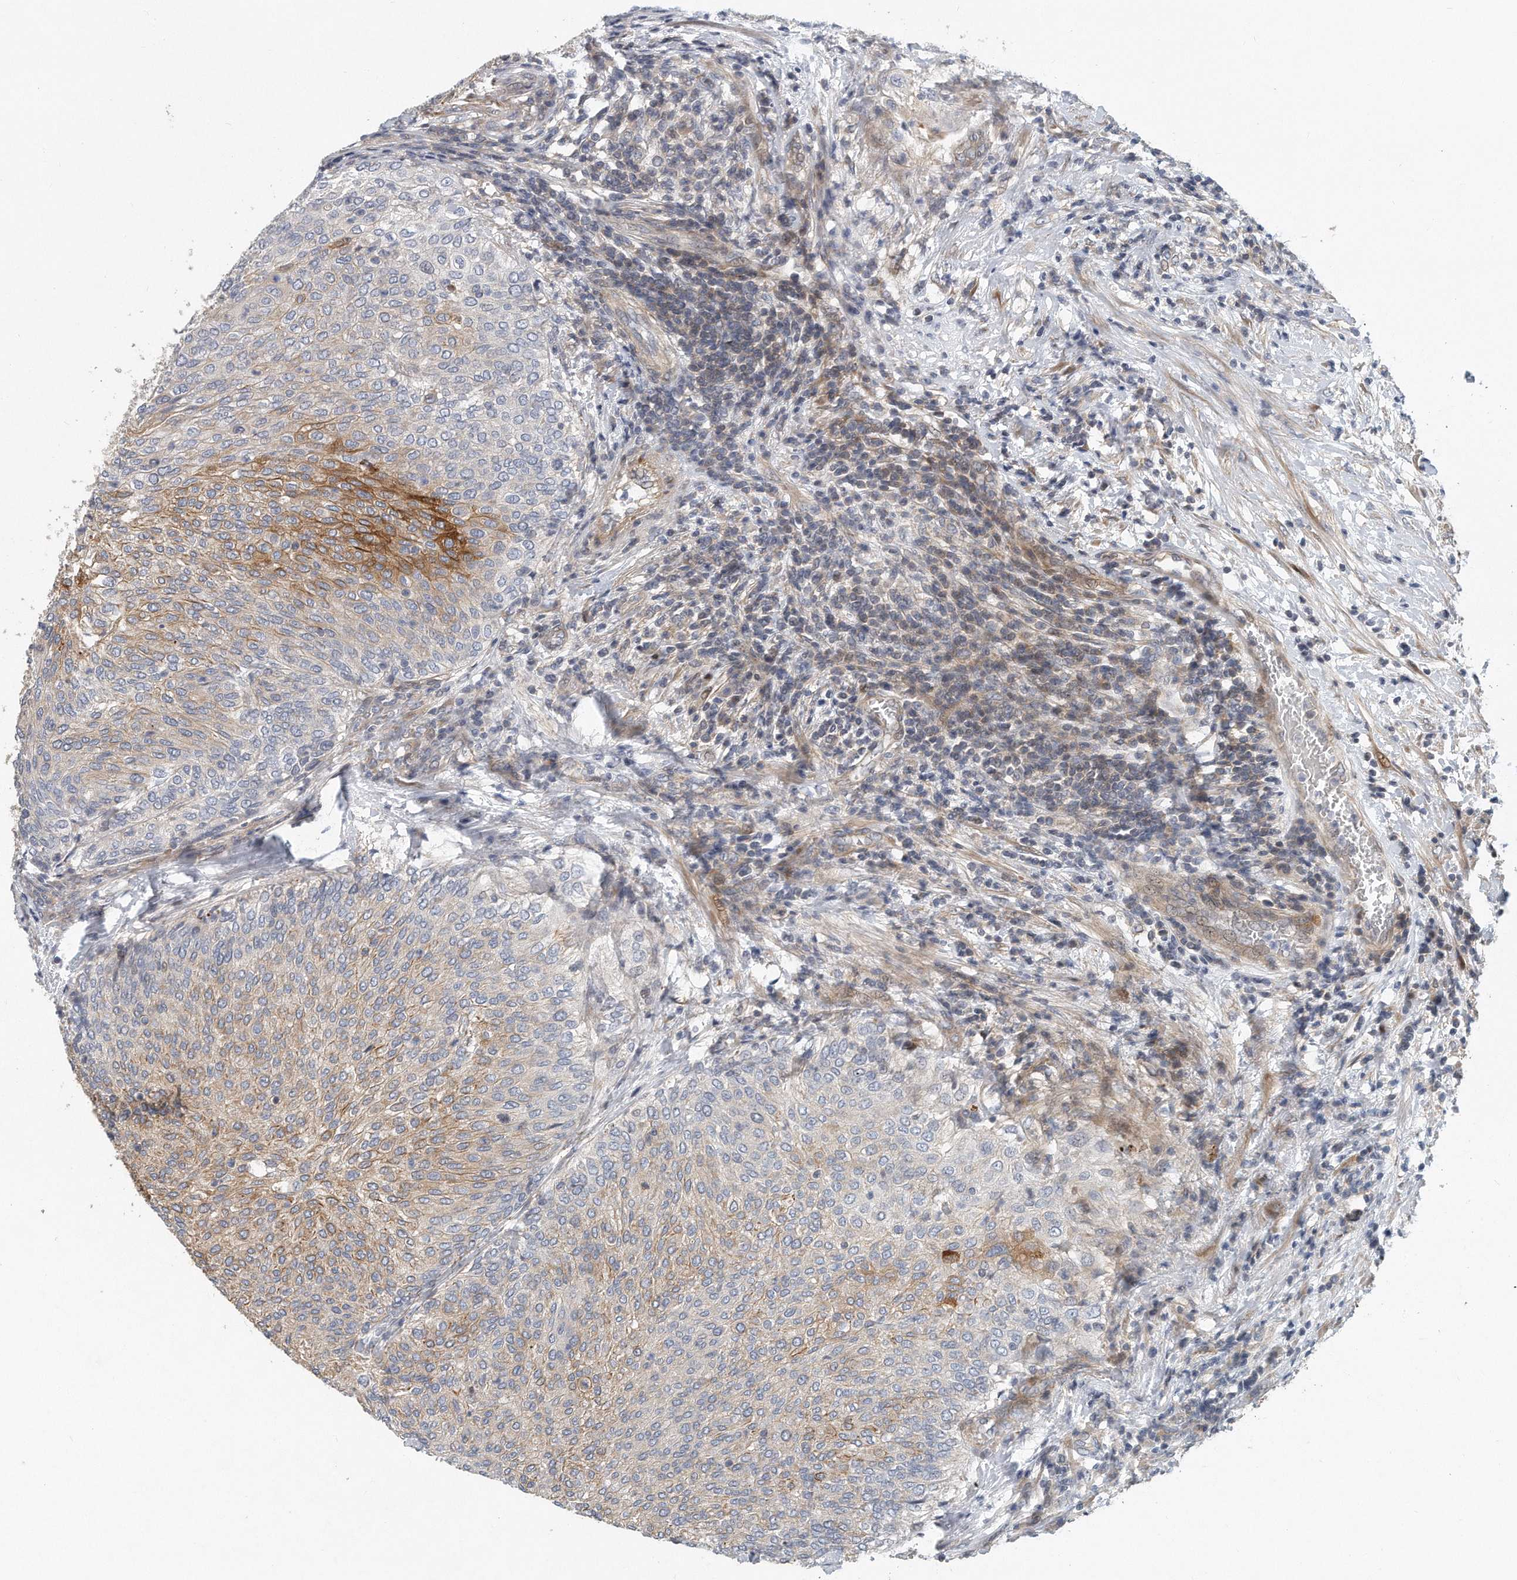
{"staining": {"intensity": "moderate", "quantity": ">75%", "location": "cytoplasmic/membranous"}, "tissue": "urothelial cancer", "cell_type": "Tumor cells", "image_type": "cancer", "snomed": [{"axis": "morphology", "description": "Urothelial carcinoma, Low grade"}, {"axis": "topography", "description": "Urinary bladder"}], "caption": "Human low-grade urothelial carcinoma stained with a brown dye demonstrates moderate cytoplasmic/membranous positive staining in about >75% of tumor cells.", "gene": "PCDH8", "patient": {"sex": "female", "age": 79}}